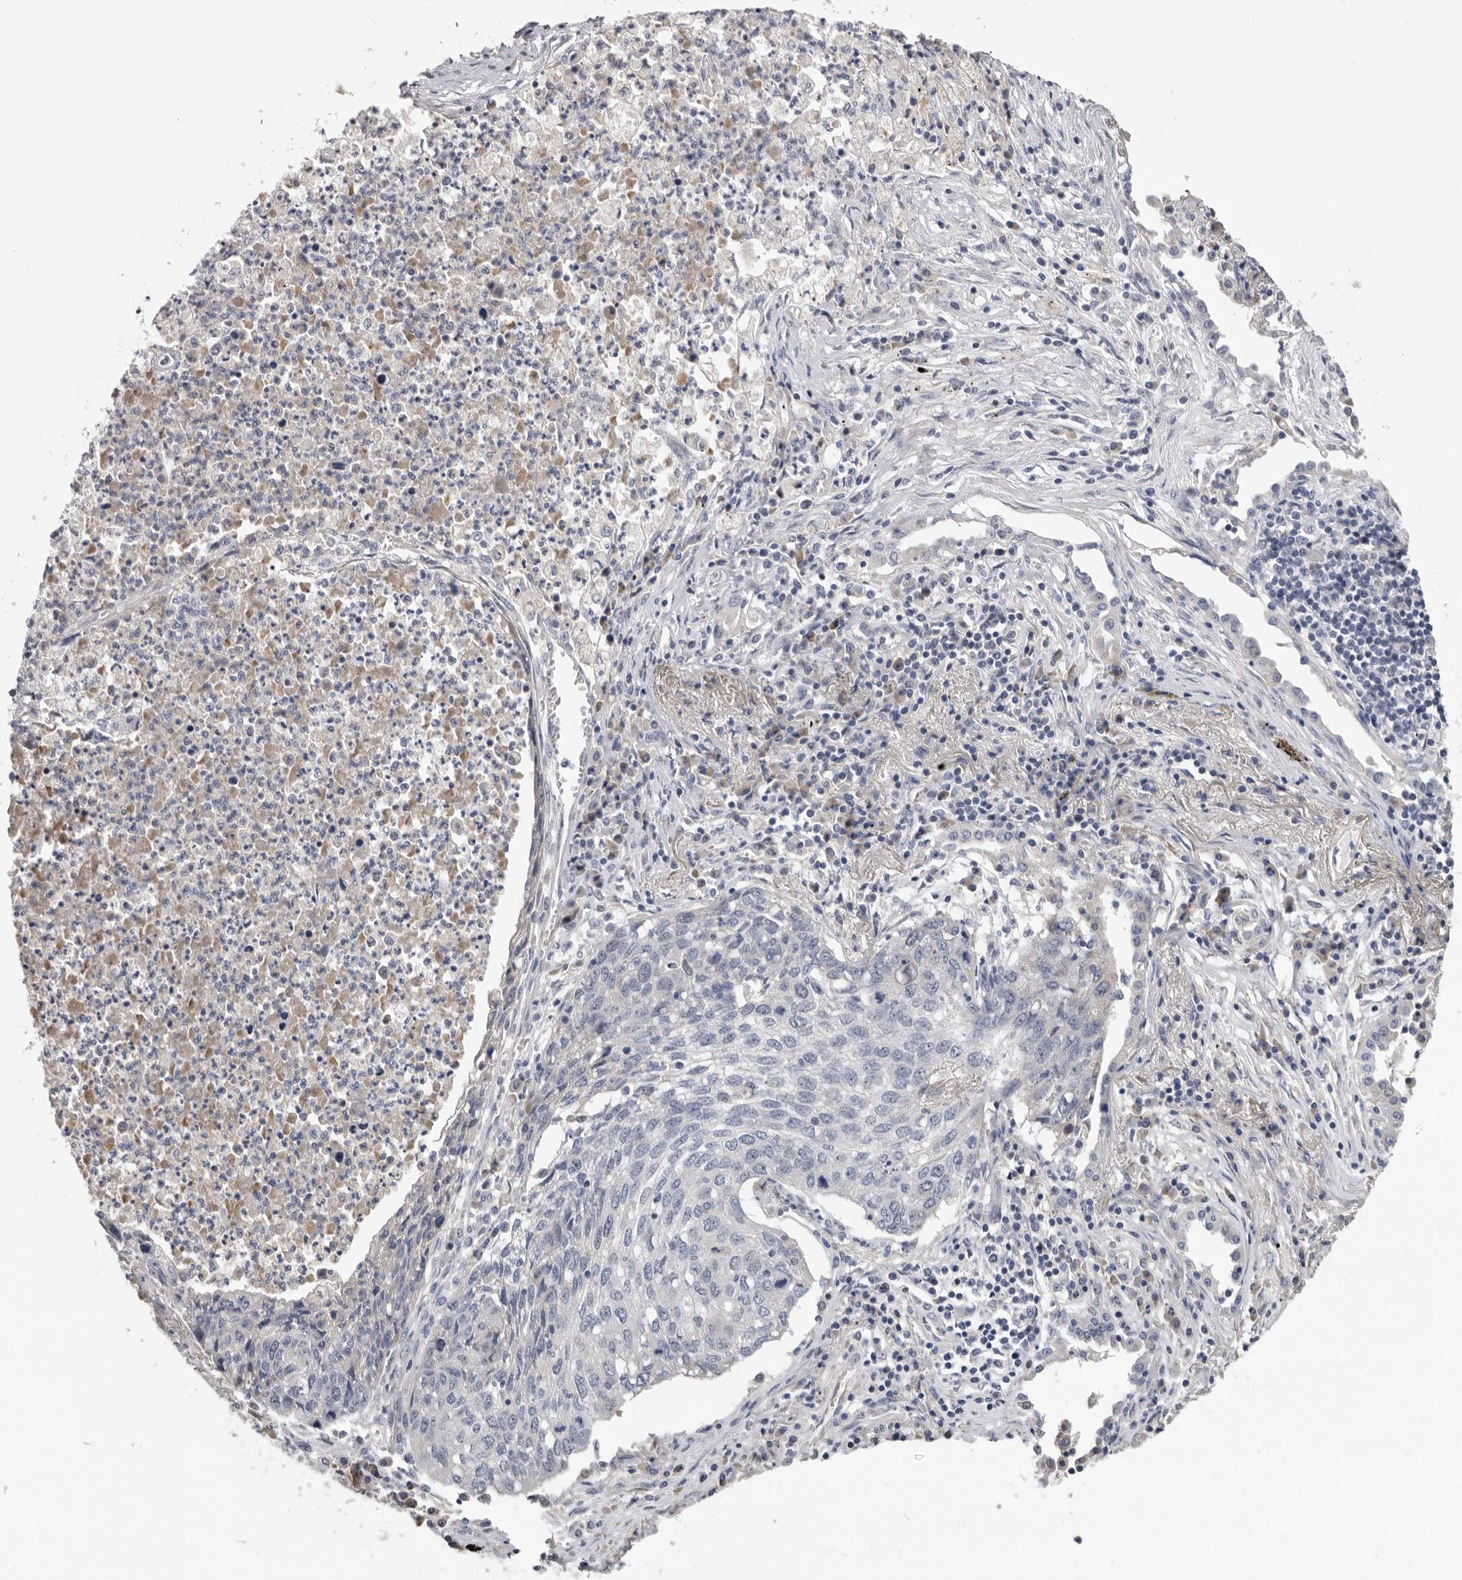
{"staining": {"intensity": "negative", "quantity": "none", "location": "none"}, "tissue": "lung cancer", "cell_type": "Tumor cells", "image_type": "cancer", "snomed": [{"axis": "morphology", "description": "Squamous cell carcinoma, NOS"}, {"axis": "topography", "description": "Lung"}], "caption": "This is an immunohistochemistry image of human lung cancer (squamous cell carcinoma). There is no staining in tumor cells.", "gene": "KIF2B", "patient": {"sex": "female", "age": 63}}